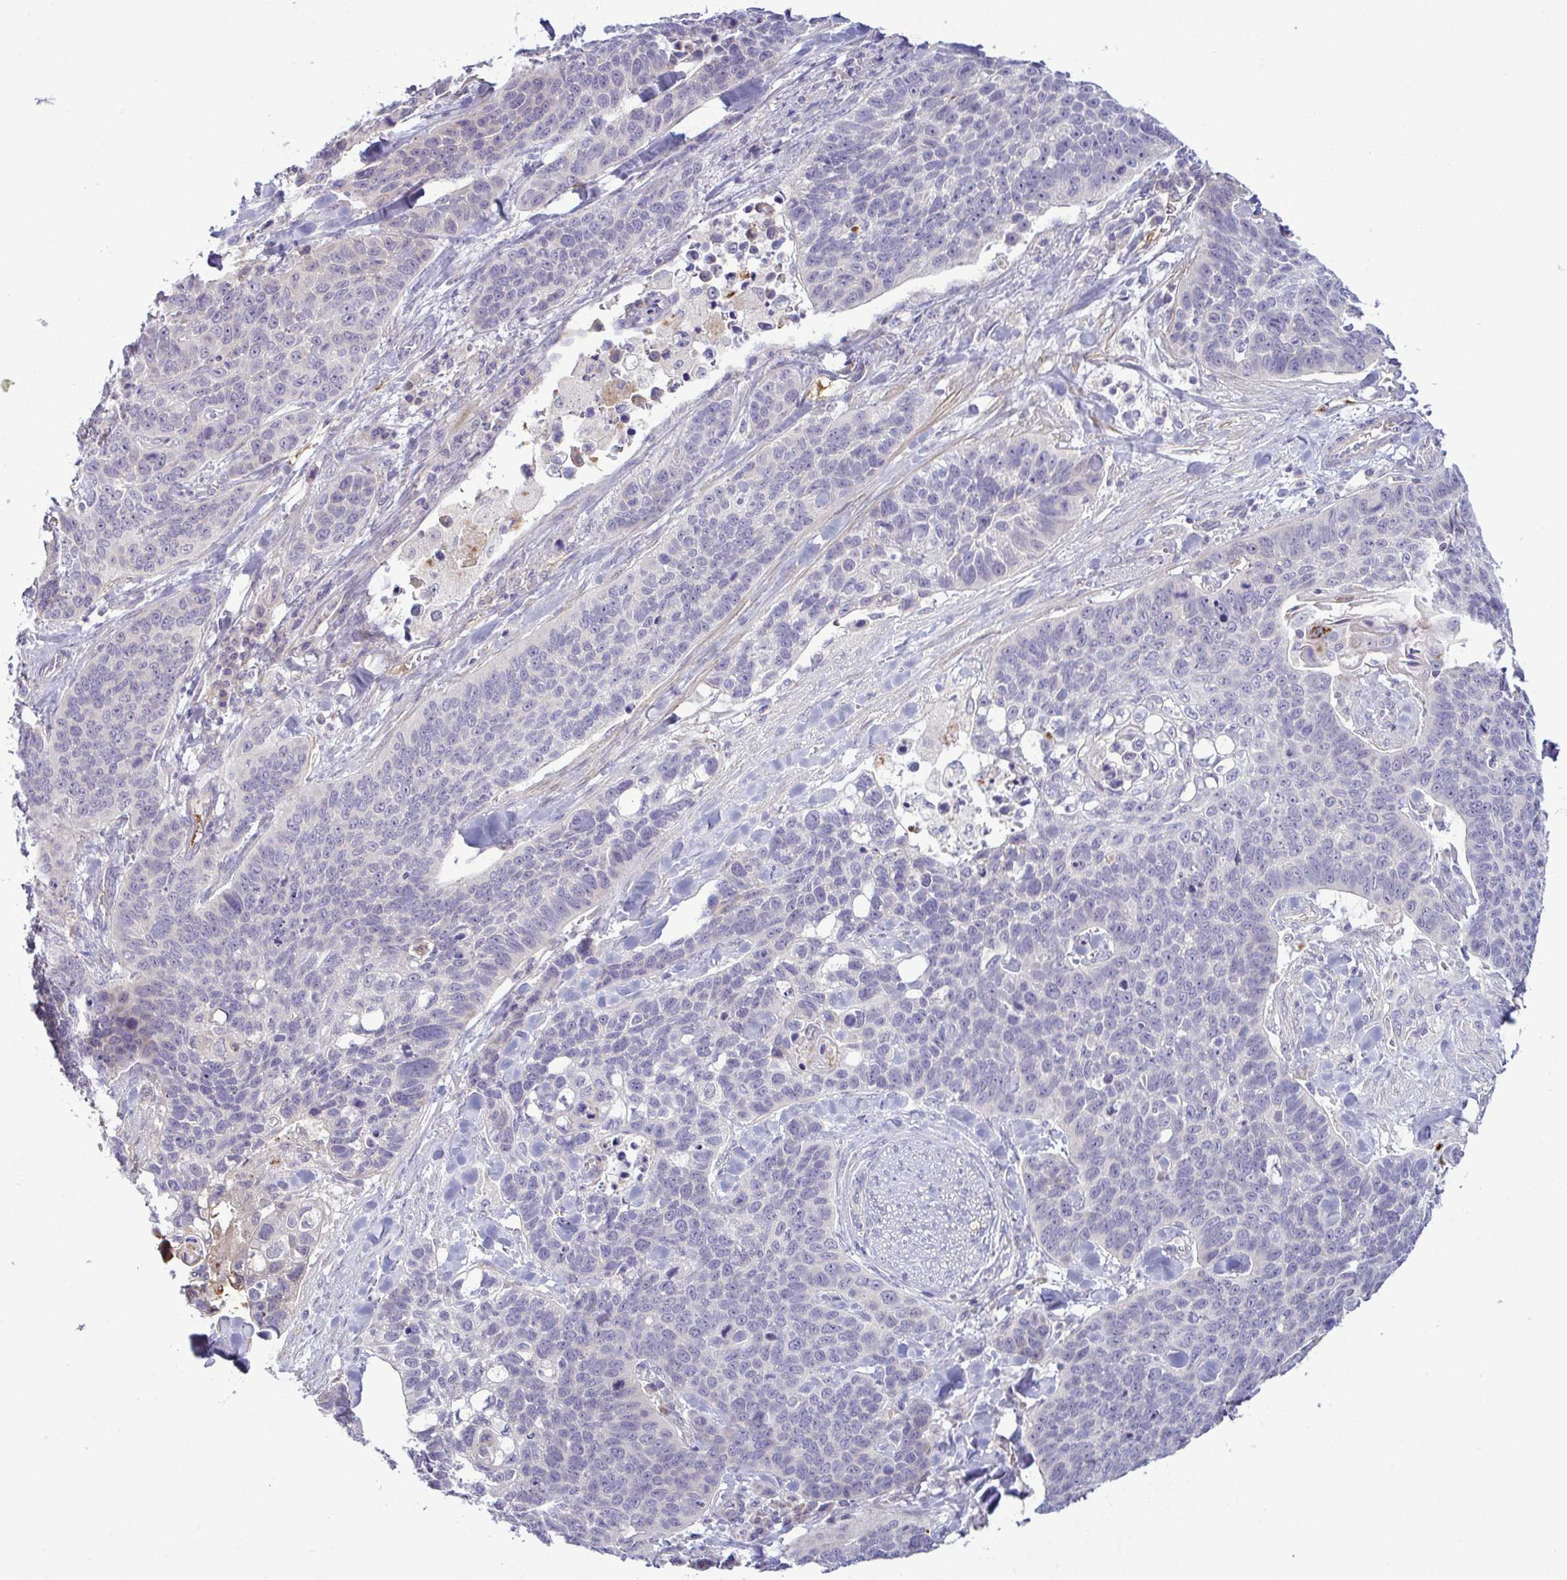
{"staining": {"intensity": "negative", "quantity": "none", "location": "none"}, "tissue": "lung cancer", "cell_type": "Tumor cells", "image_type": "cancer", "snomed": [{"axis": "morphology", "description": "Squamous cell carcinoma, NOS"}, {"axis": "topography", "description": "Lung"}], "caption": "A high-resolution micrograph shows immunohistochemistry (IHC) staining of lung squamous cell carcinoma, which exhibits no significant staining in tumor cells.", "gene": "SYNPO2L", "patient": {"sex": "male", "age": 62}}